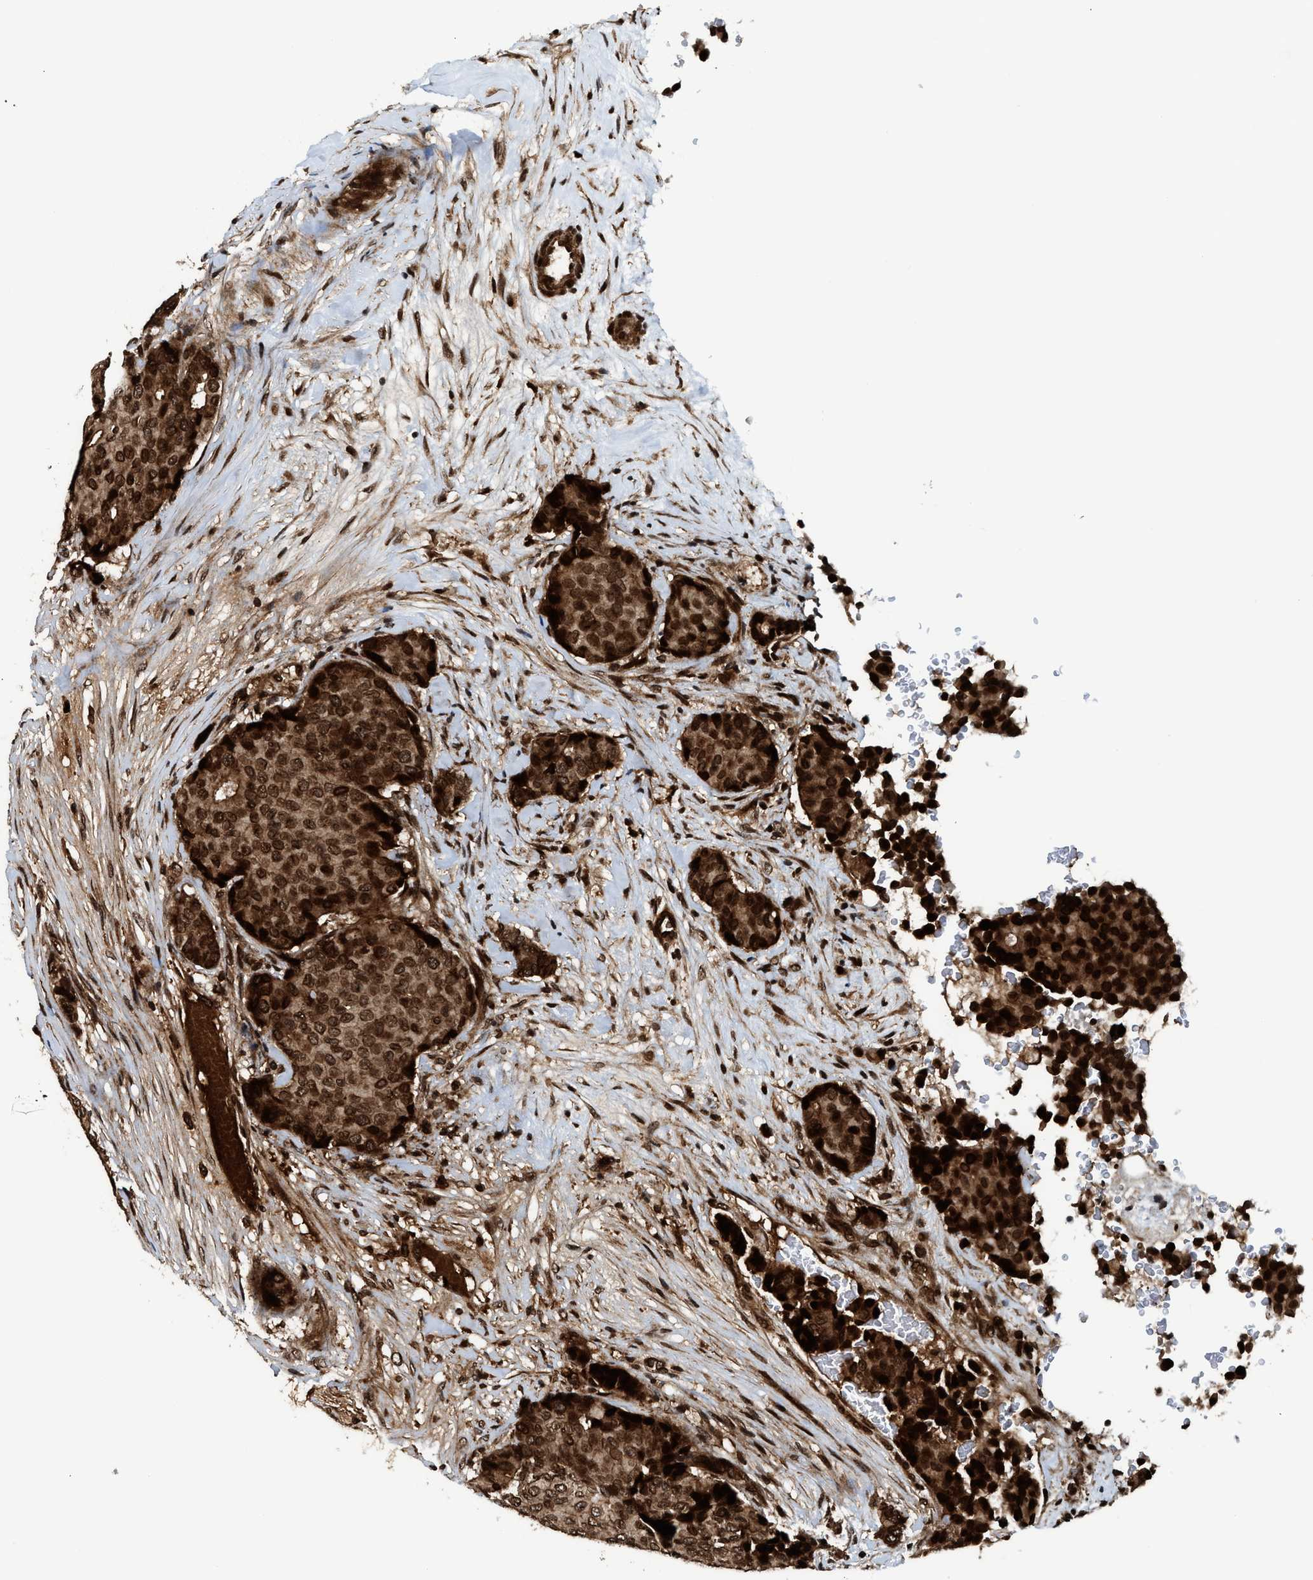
{"staining": {"intensity": "strong", "quantity": ">75%", "location": "cytoplasmic/membranous,nuclear"}, "tissue": "breast cancer", "cell_type": "Tumor cells", "image_type": "cancer", "snomed": [{"axis": "morphology", "description": "Duct carcinoma"}, {"axis": "topography", "description": "Breast"}], "caption": "Immunohistochemical staining of human breast cancer displays high levels of strong cytoplasmic/membranous and nuclear protein positivity in about >75% of tumor cells.", "gene": "MDM2", "patient": {"sex": "female", "age": 75}}